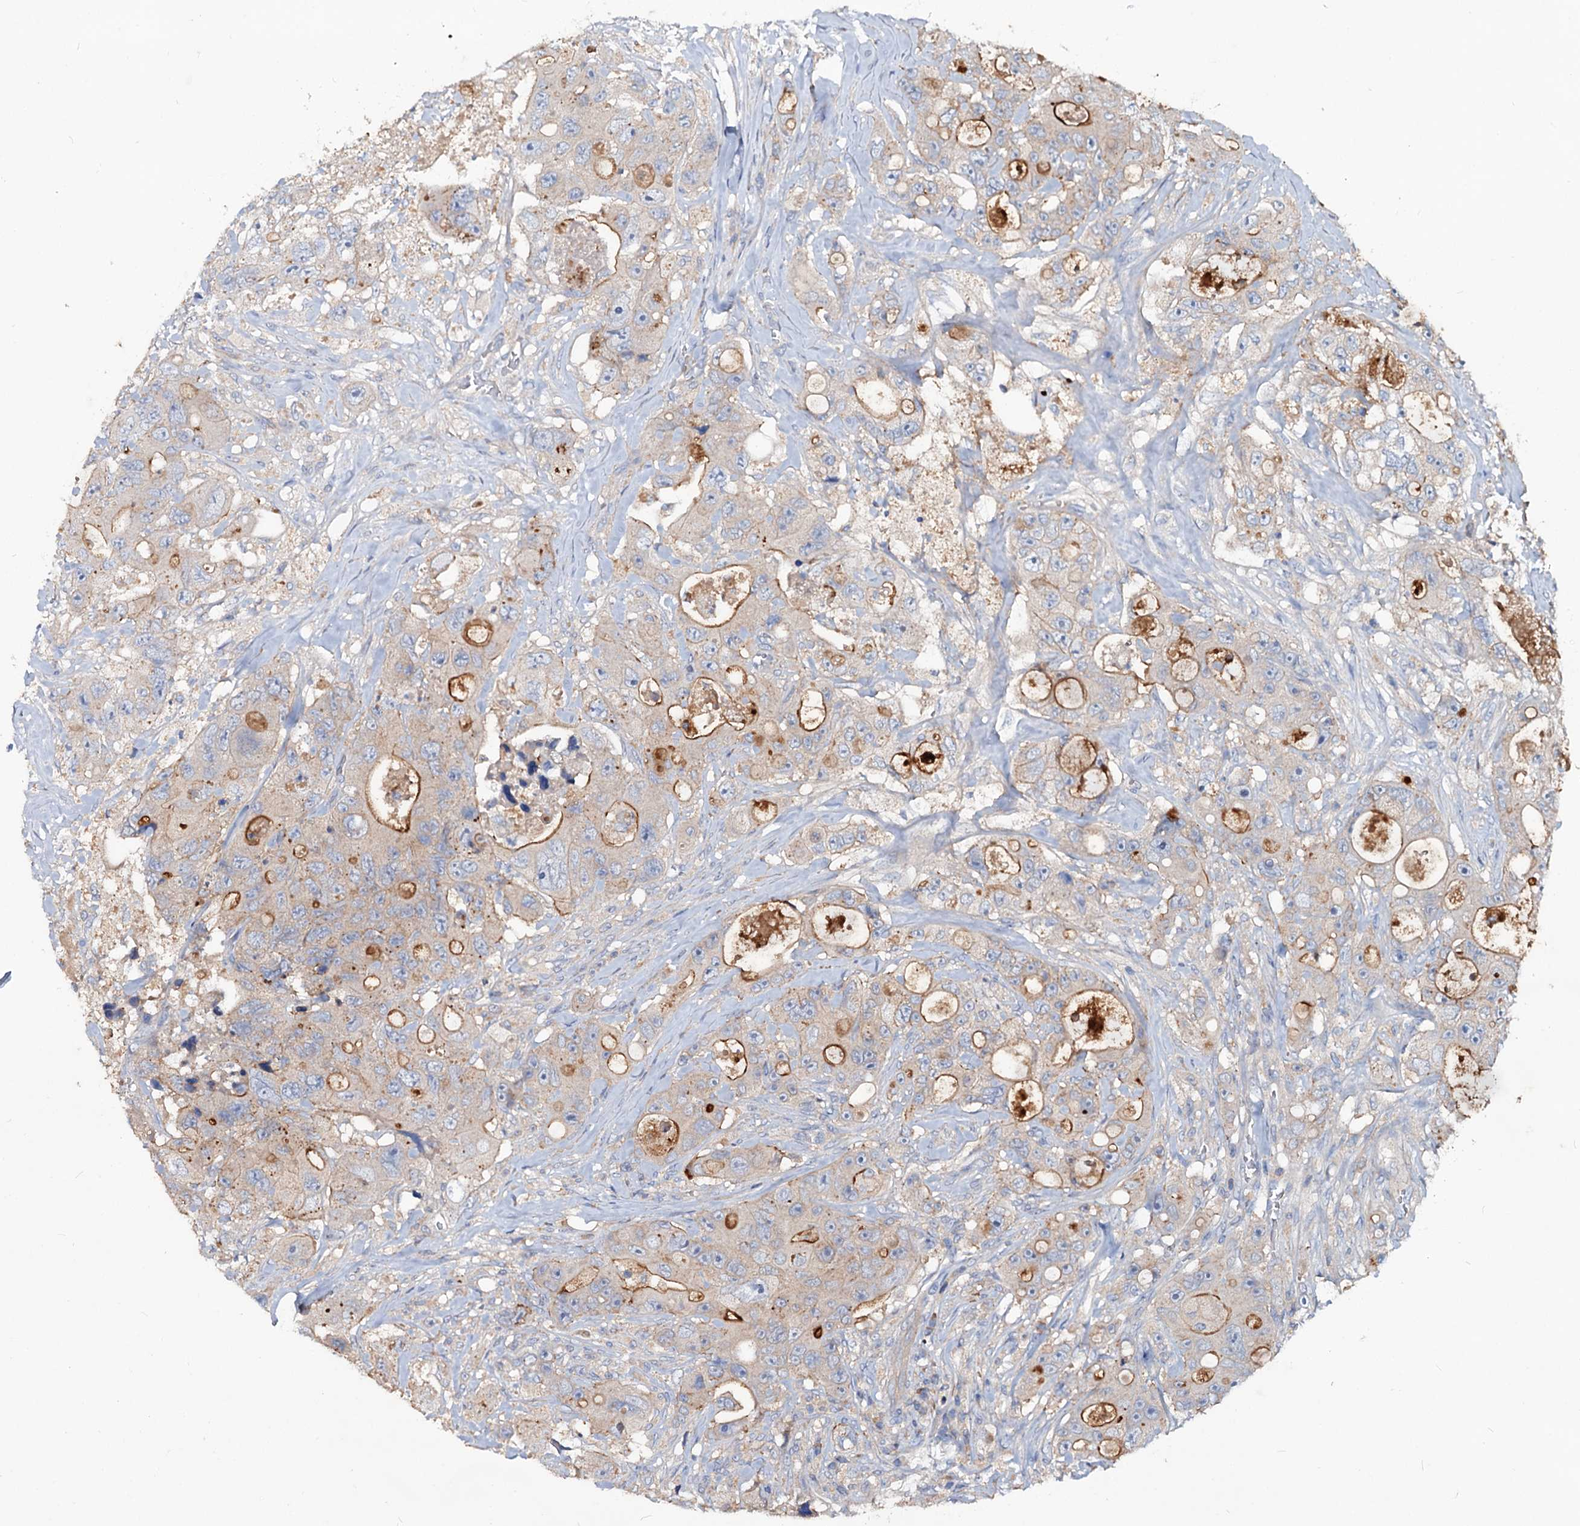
{"staining": {"intensity": "moderate", "quantity": "25%-75%", "location": "cytoplasmic/membranous"}, "tissue": "colorectal cancer", "cell_type": "Tumor cells", "image_type": "cancer", "snomed": [{"axis": "morphology", "description": "Adenocarcinoma, NOS"}, {"axis": "topography", "description": "Colon"}], "caption": "The histopathology image shows staining of colorectal adenocarcinoma, revealing moderate cytoplasmic/membranous protein staining (brown color) within tumor cells.", "gene": "ACY3", "patient": {"sex": "female", "age": 46}}